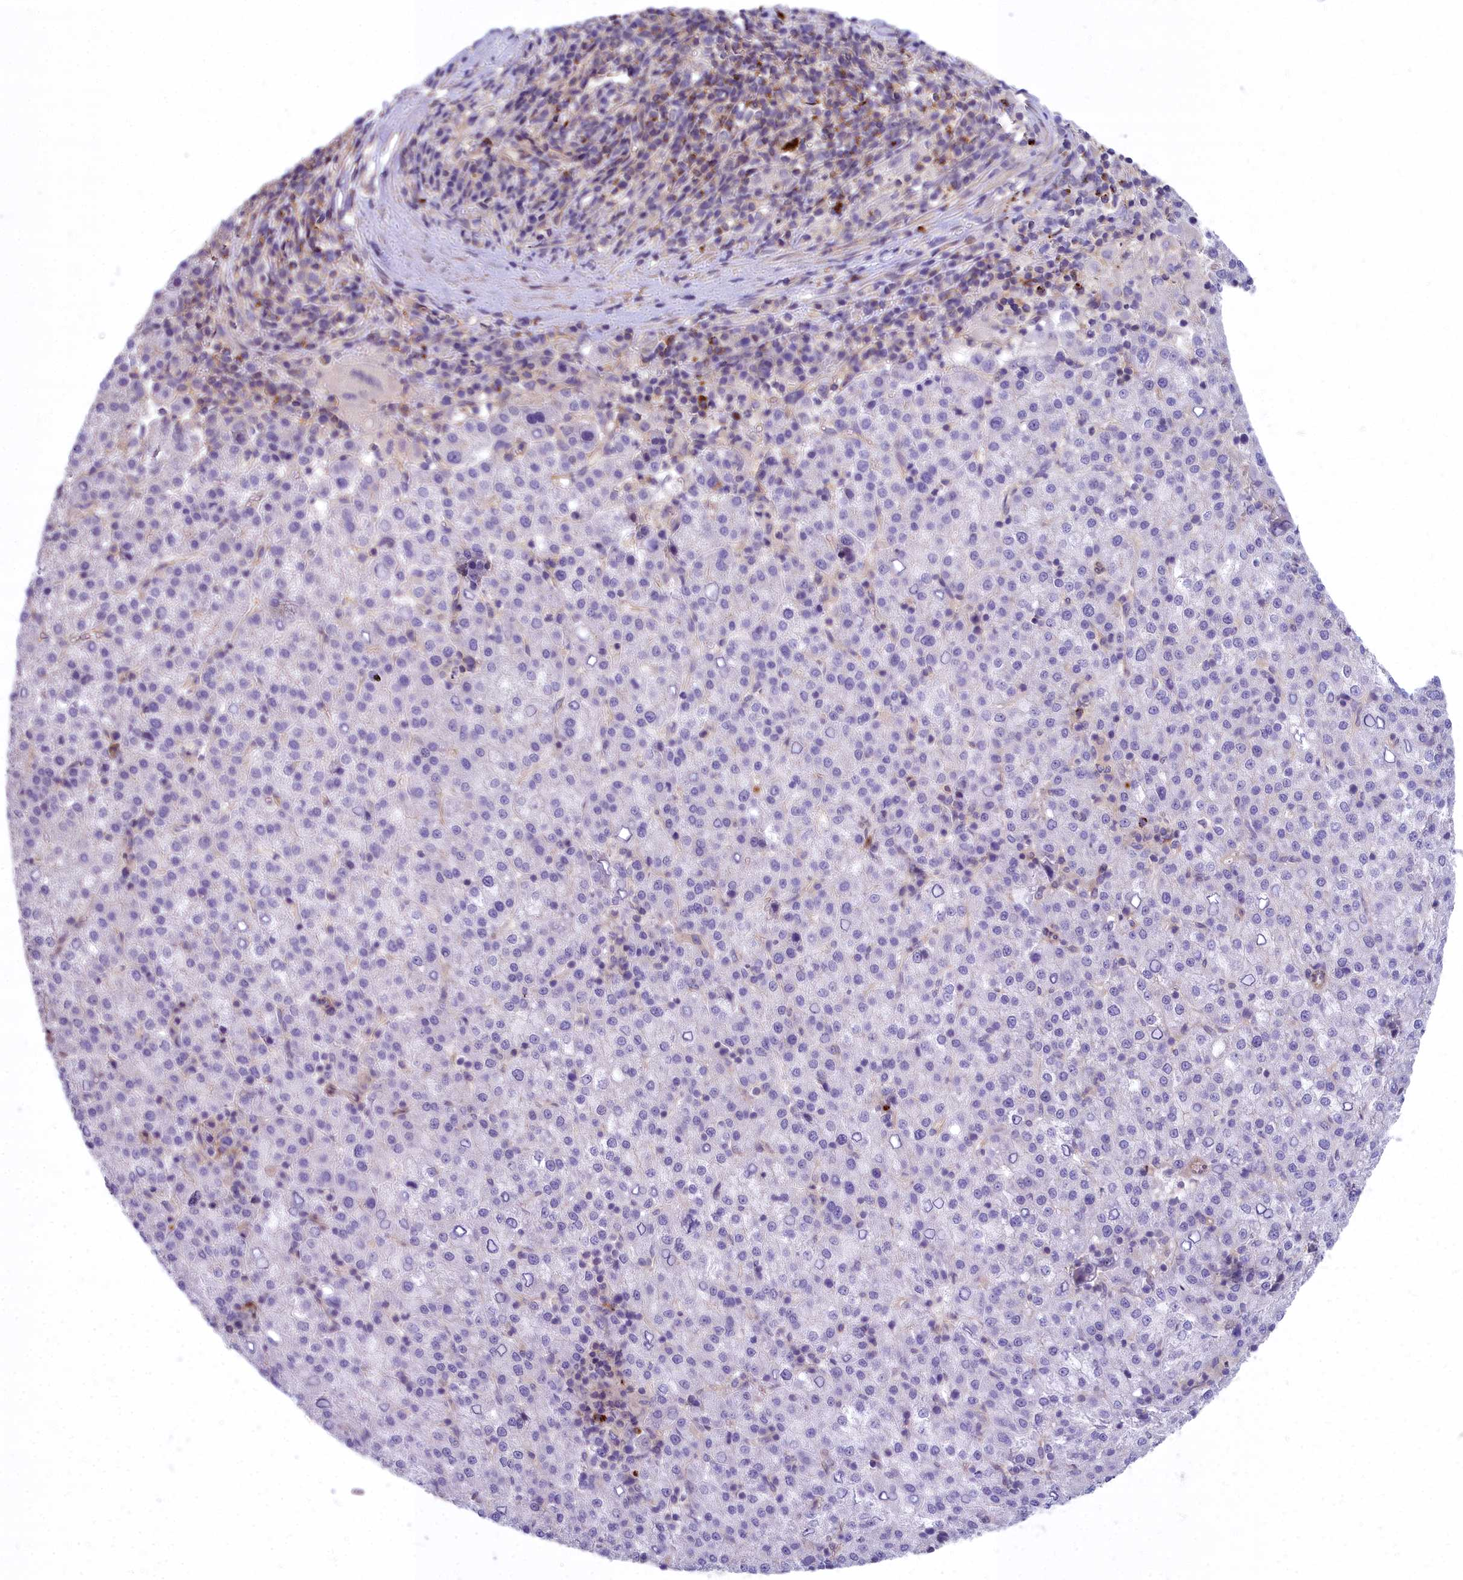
{"staining": {"intensity": "negative", "quantity": "none", "location": "none"}, "tissue": "liver cancer", "cell_type": "Tumor cells", "image_type": "cancer", "snomed": [{"axis": "morphology", "description": "Carcinoma, Hepatocellular, NOS"}, {"axis": "topography", "description": "Liver"}], "caption": "Tumor cells are negative for brown protein staining in liver cancer. (Brightfield microscopy of DAB IHC at high magnification).", "gene": "HLA-DOA", "patient": {"sex": "female", "age": 58}}